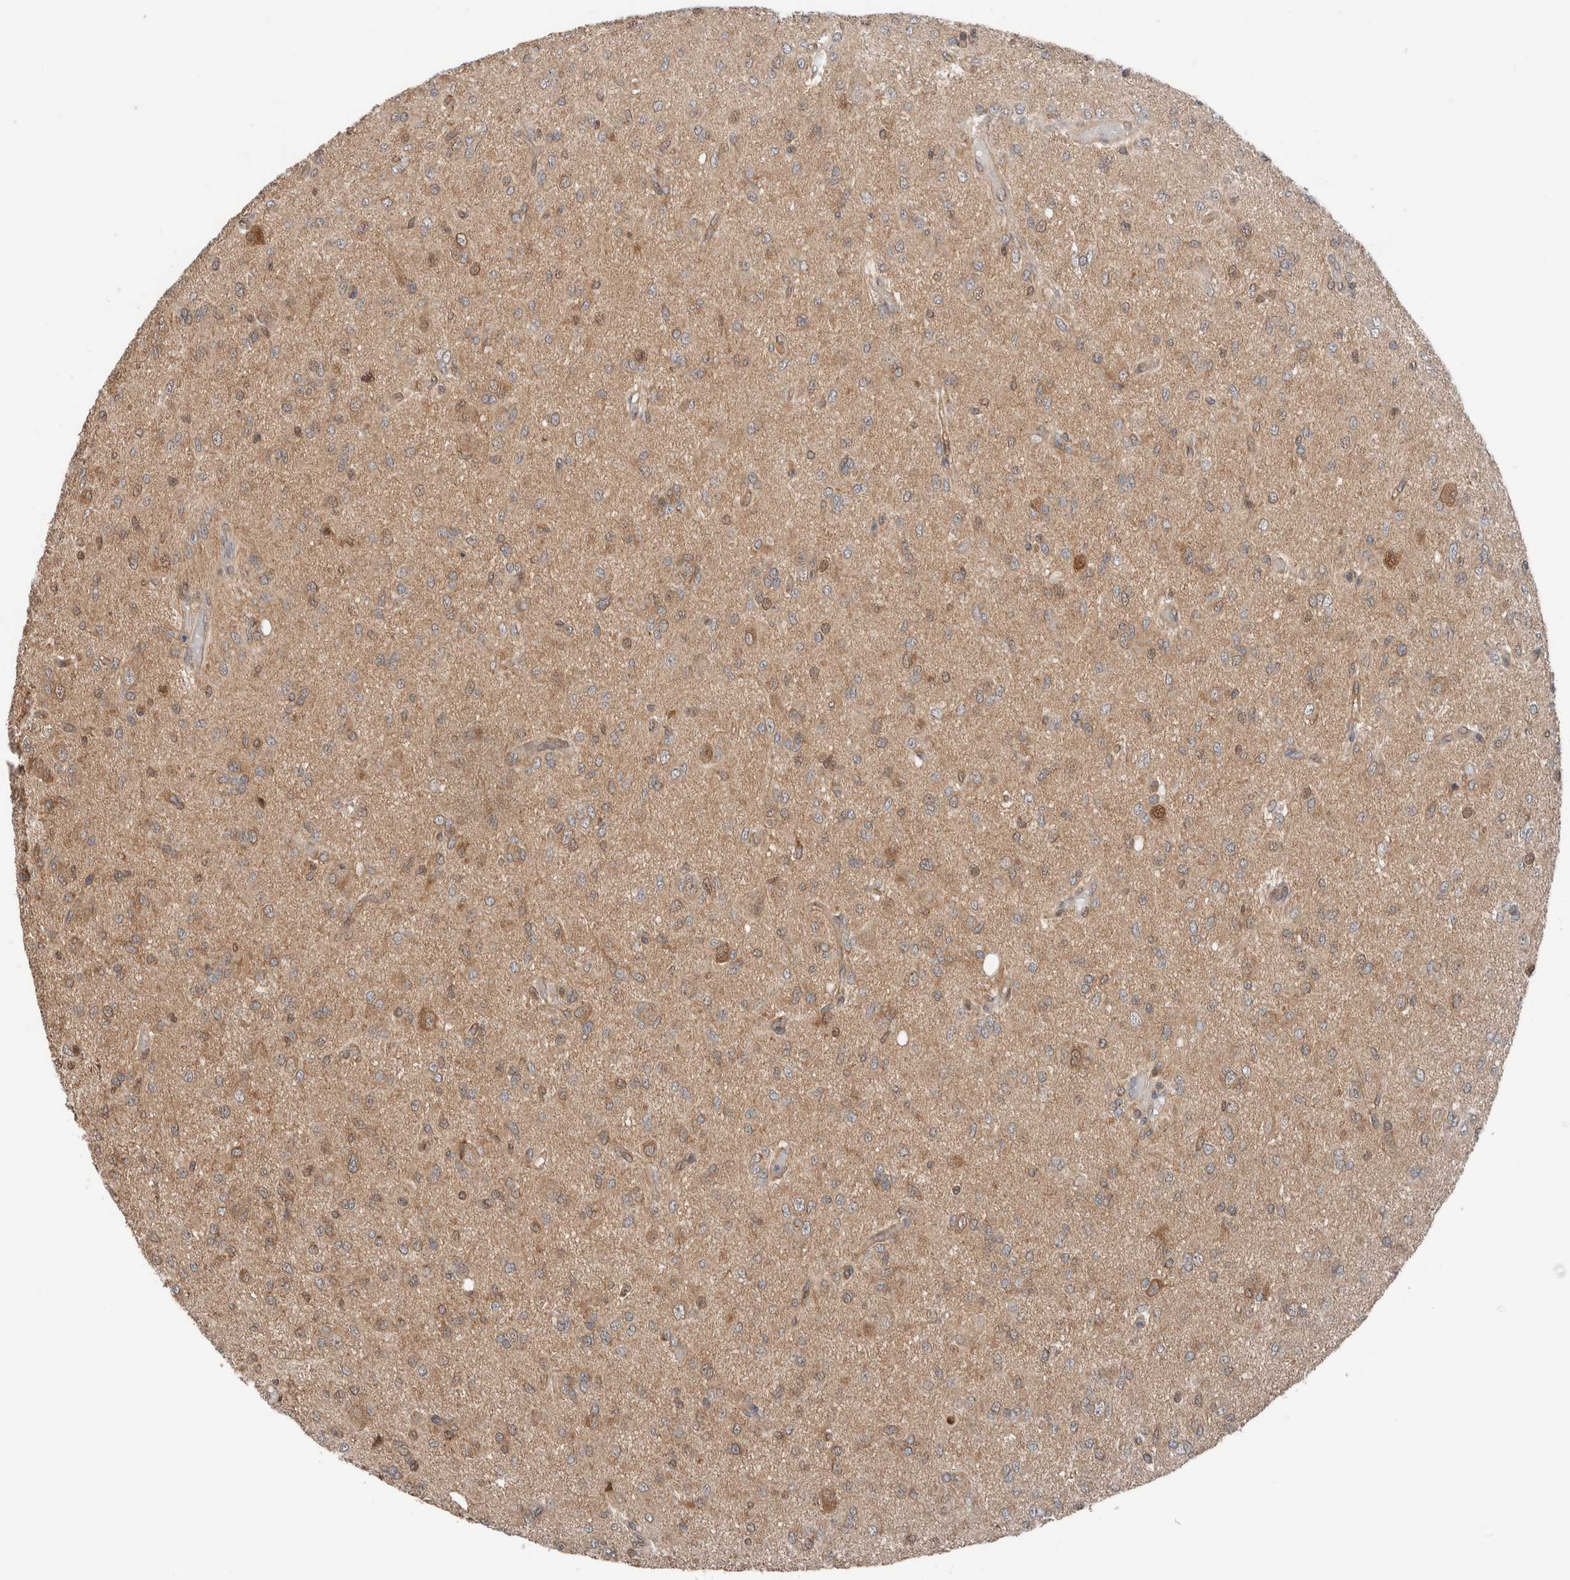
{"staining": {"intensity": "weak", "quantity": "25%-75%", "location": "cytoplasmic/membranous,nuclear"}, "tissue": "glioma", "cell_type": "Tumor cells", "image_type": "cancer", "snomed": [{"axis": "morphology", "description": "Glioma, malignant, High grade"}, {"axis": "topography", "description": "Brain"}], "caption": "Brown immunohistochemical staining in human glioma shows weak cytoplasmic/membranous and nuclear expression in approximately 25%-75% of tumor cells. (DAB (3,3'-diaminobenzidine) IHC with brightfield microscopy, high magnification).", "gene": "XPNPEP1", "patient": {"sex": "female", "age": 59}}